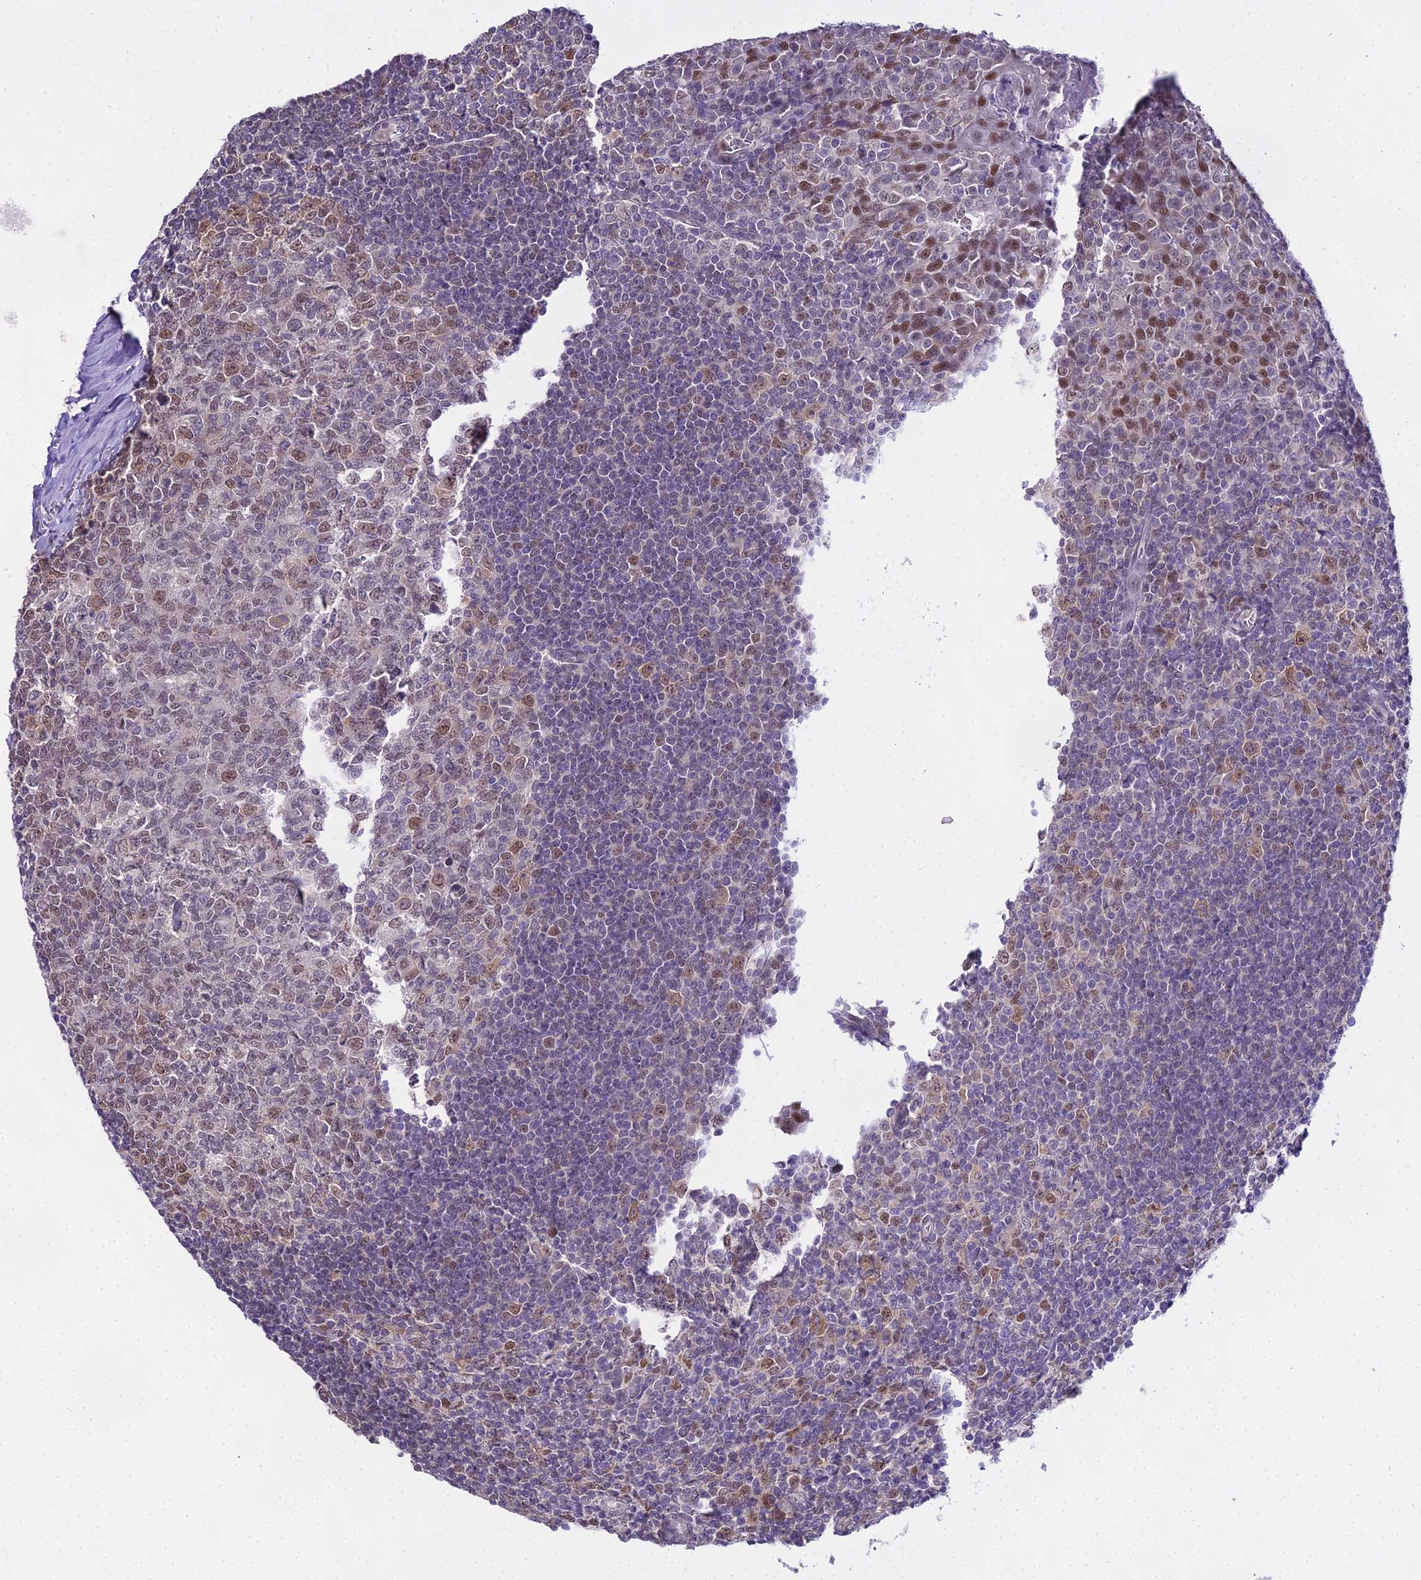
{"staining": {"intensity": "weak", "quantity": "<25%", "location": "nuclear"}, "tissue": "tonsil", "cell_type": "Germinal center cells", "image_type": "normal", "snomed": [{"axis": "morphology", "description": "Normal tissue, NOS"}, {"axis": "topography", "description": "Tonsil"}], "caption": "Immunohistochemistry (IHC) histopathology image of benign tonsil: human tonsil stained with DAB (3,3'-diaminobenzidine) demonstrates no significant protein staining in germinal center cells.", "gene": "MAT2A", "patient": {"sex": "male", "age": 27}}